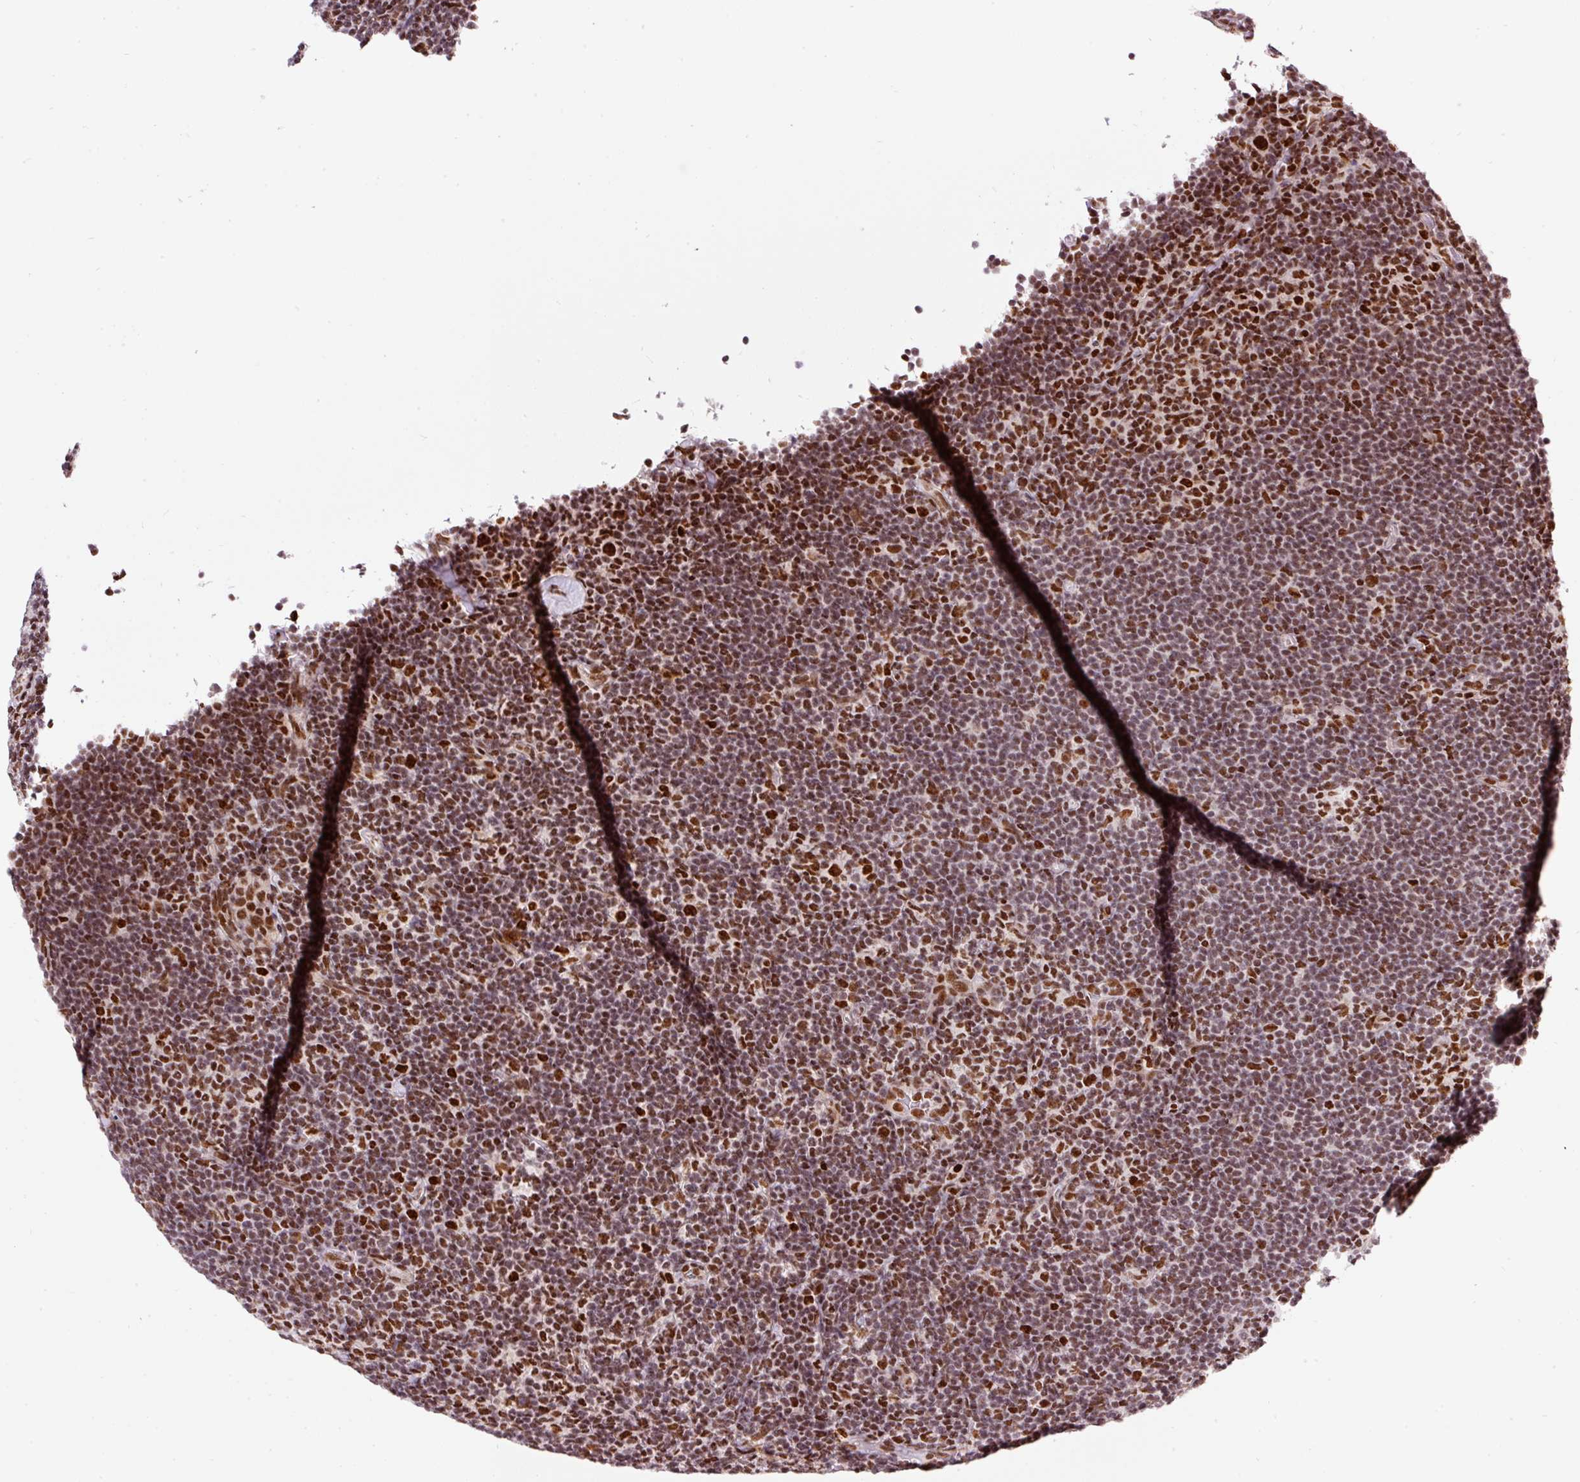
{"staining": {"intensity": "strong", "quantity": ">75%", "location": "nuclear"}, "tissue": "lymphoma", "cell_type": "Tumor cells", "image_type": "cancer", "snomed": [{"axis": "morphology", "description": "Hodgkin's disease, NOS"}, {"axis": "topography", "description": "Lymph node"}], "caption": "High-magnification brightfield microscopy of lymphoma stained with DAB (brown) and counterstained with hematoxylin (blue). tumor cells exhibit strong nuclear positivity is identified in about>75% of cells. (Brightfield microscopy of DAB IHC at high magnification).", "gene": "HNRNPC", "patient": {"sex": "female", "age": 57}}